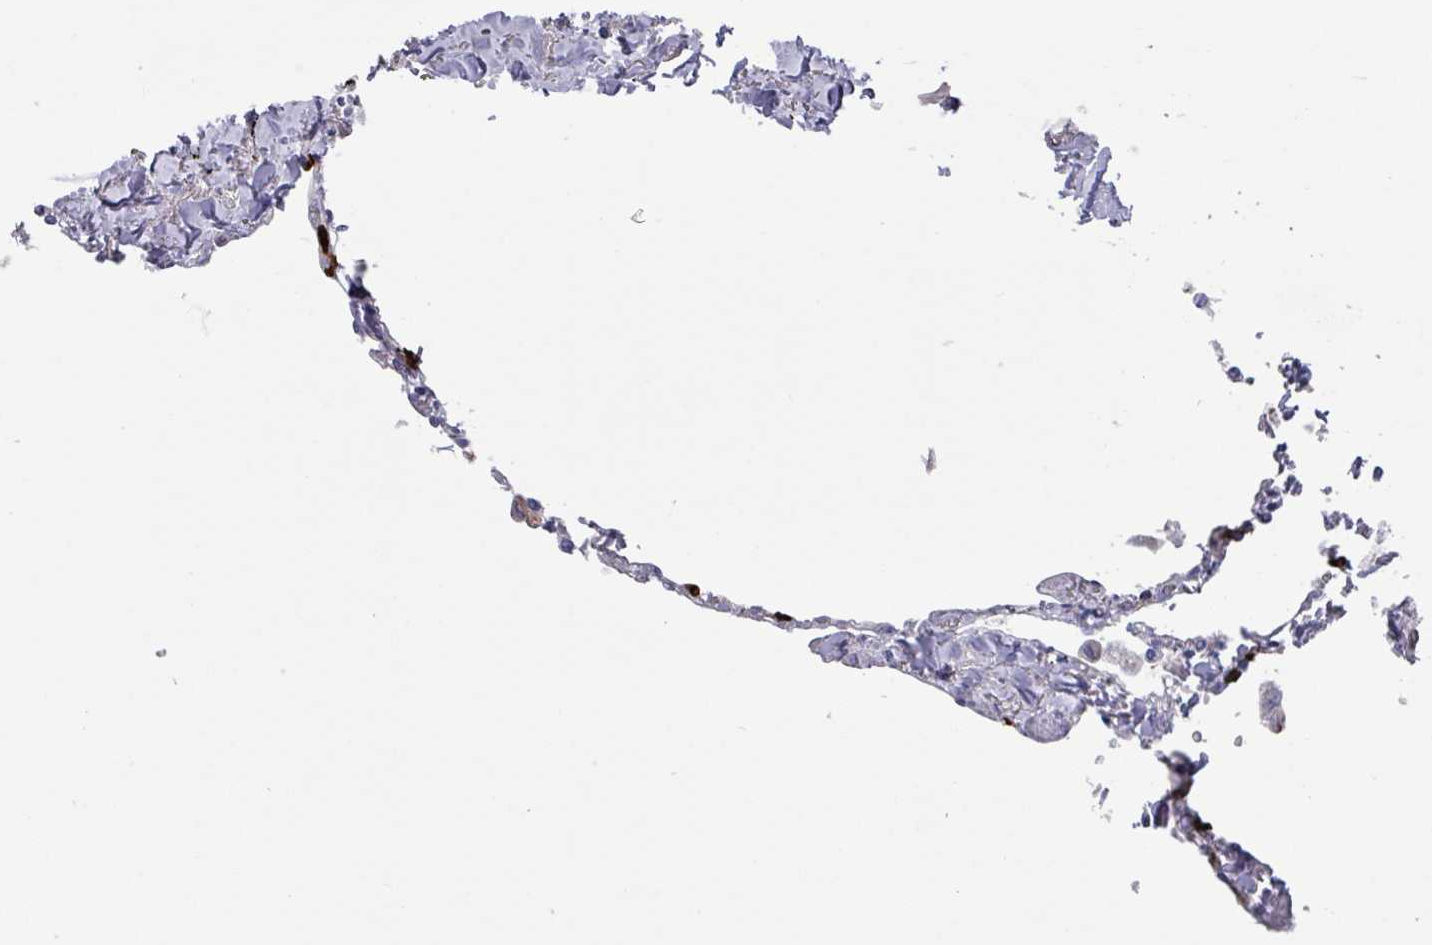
{"staining": {"intensity": "moderate", "quantity": "<25%", "location": "cytoplasmic/membranous"}, "tissue": "lung", "cell_type": "Alveolar cells", "image_type": "normal", "snomed": [{"axis": "morphology", "description": "Normal tissue, NOS"}, {"axis": "topography", "description": "Lung"}], "caption": "This micrograph demonstrates IHC staining of normal human lung, with low moderate cytoplasmic/membranous expression in about <25% of alveolar cells.", "gene": "UQCC2", "patient": {"sex": "female", "age": 67}}